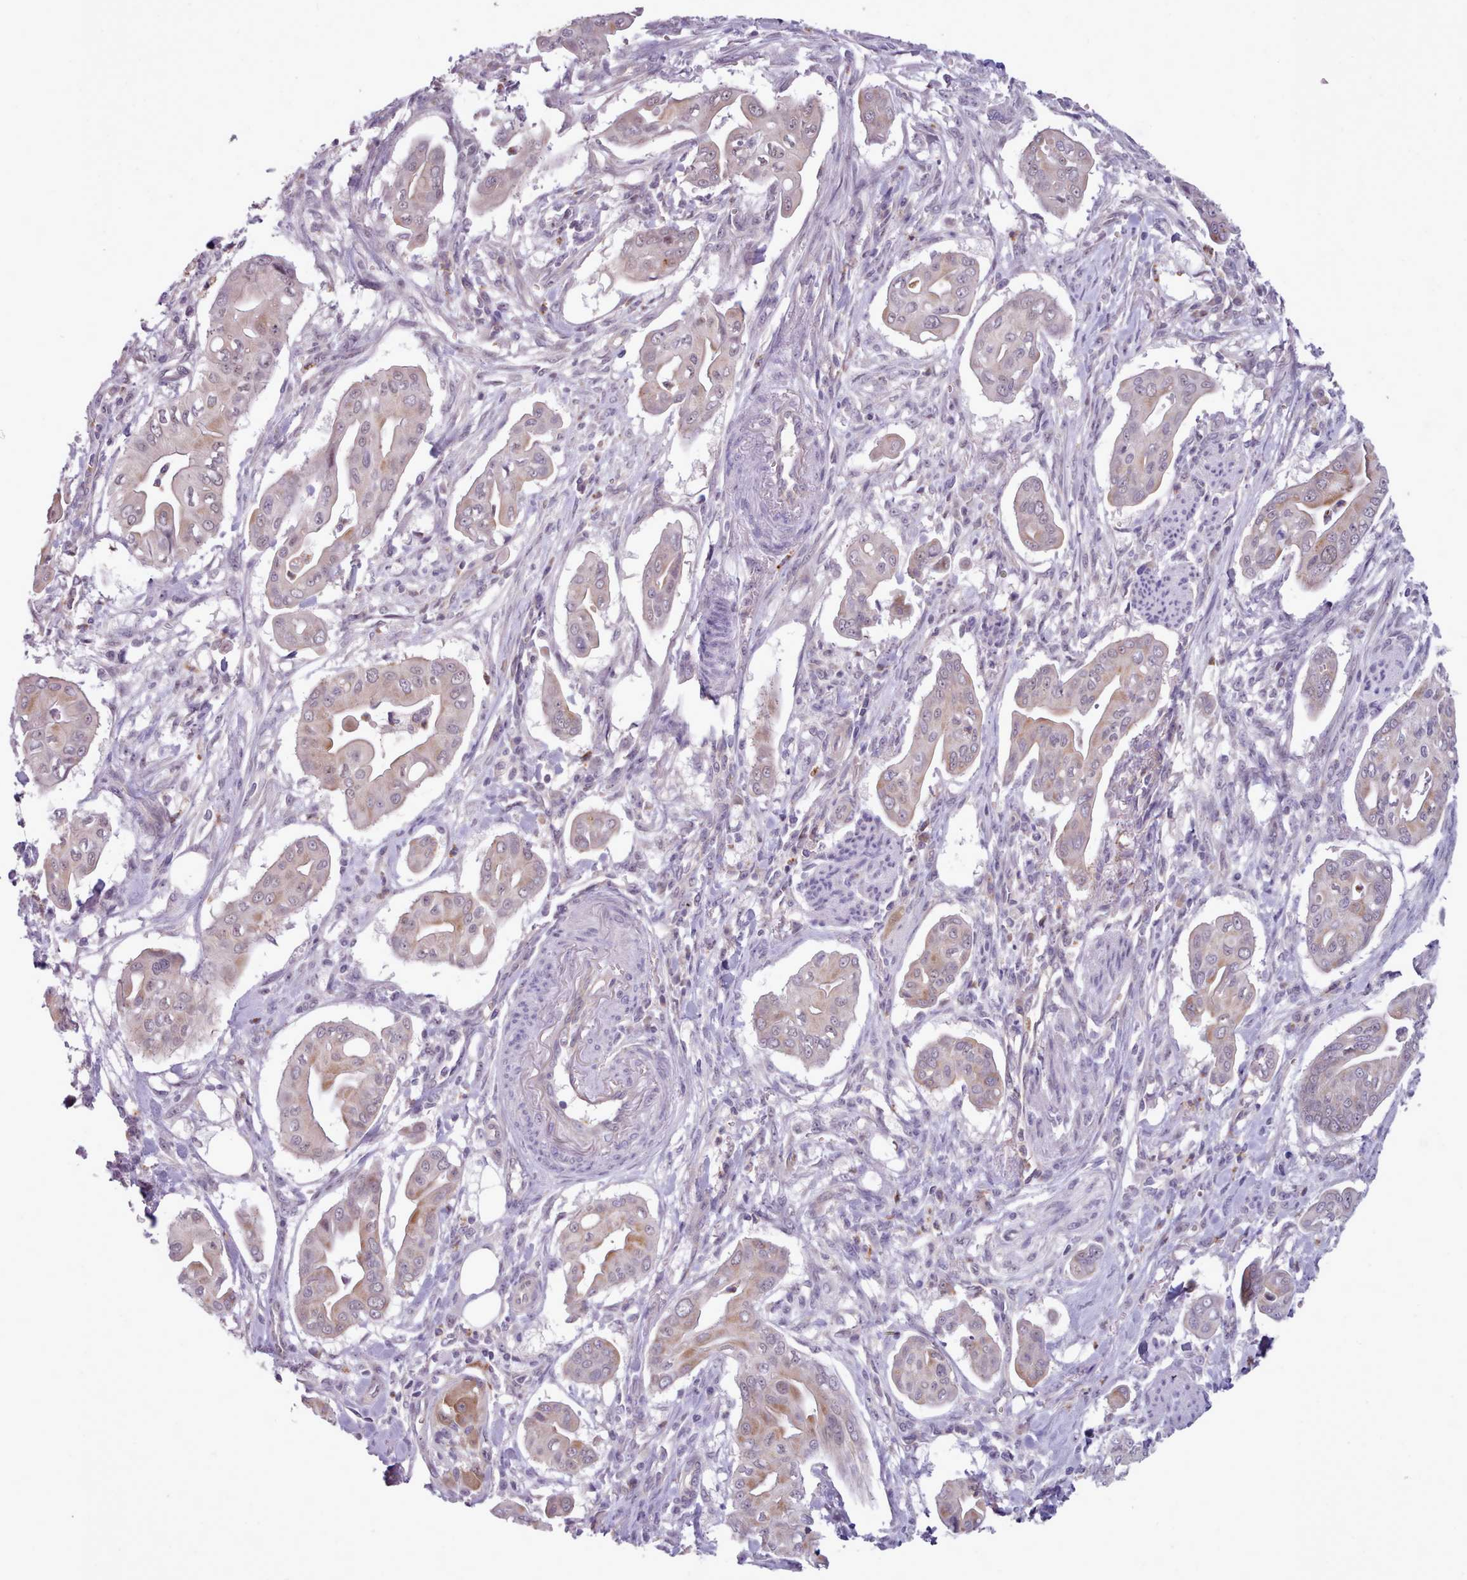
{"staining": {"intensity": "weak", "quantity": "25%-75%", "location": "cytoplasmic/membranous"}, "tissue": "pancreatic cancer", "cell_type": "Tumor cells", "image_type": "cancer", "snomed": [{"axis": "morphology", "description": "Adenocarcinoma, NOS"}, {"axis": "topography", "description": "Pancreas"}], "caption": "A low amount of weak cytoplasmic/membranous expression is appreciated in about 25%-75% of tumor cells in pancreatic cancer tissue. (brown staining indicates protein expression, while blue staining denotes nuclei).", "gene": "KCTD16", "patient": {"sex": "male", "age": 71}}